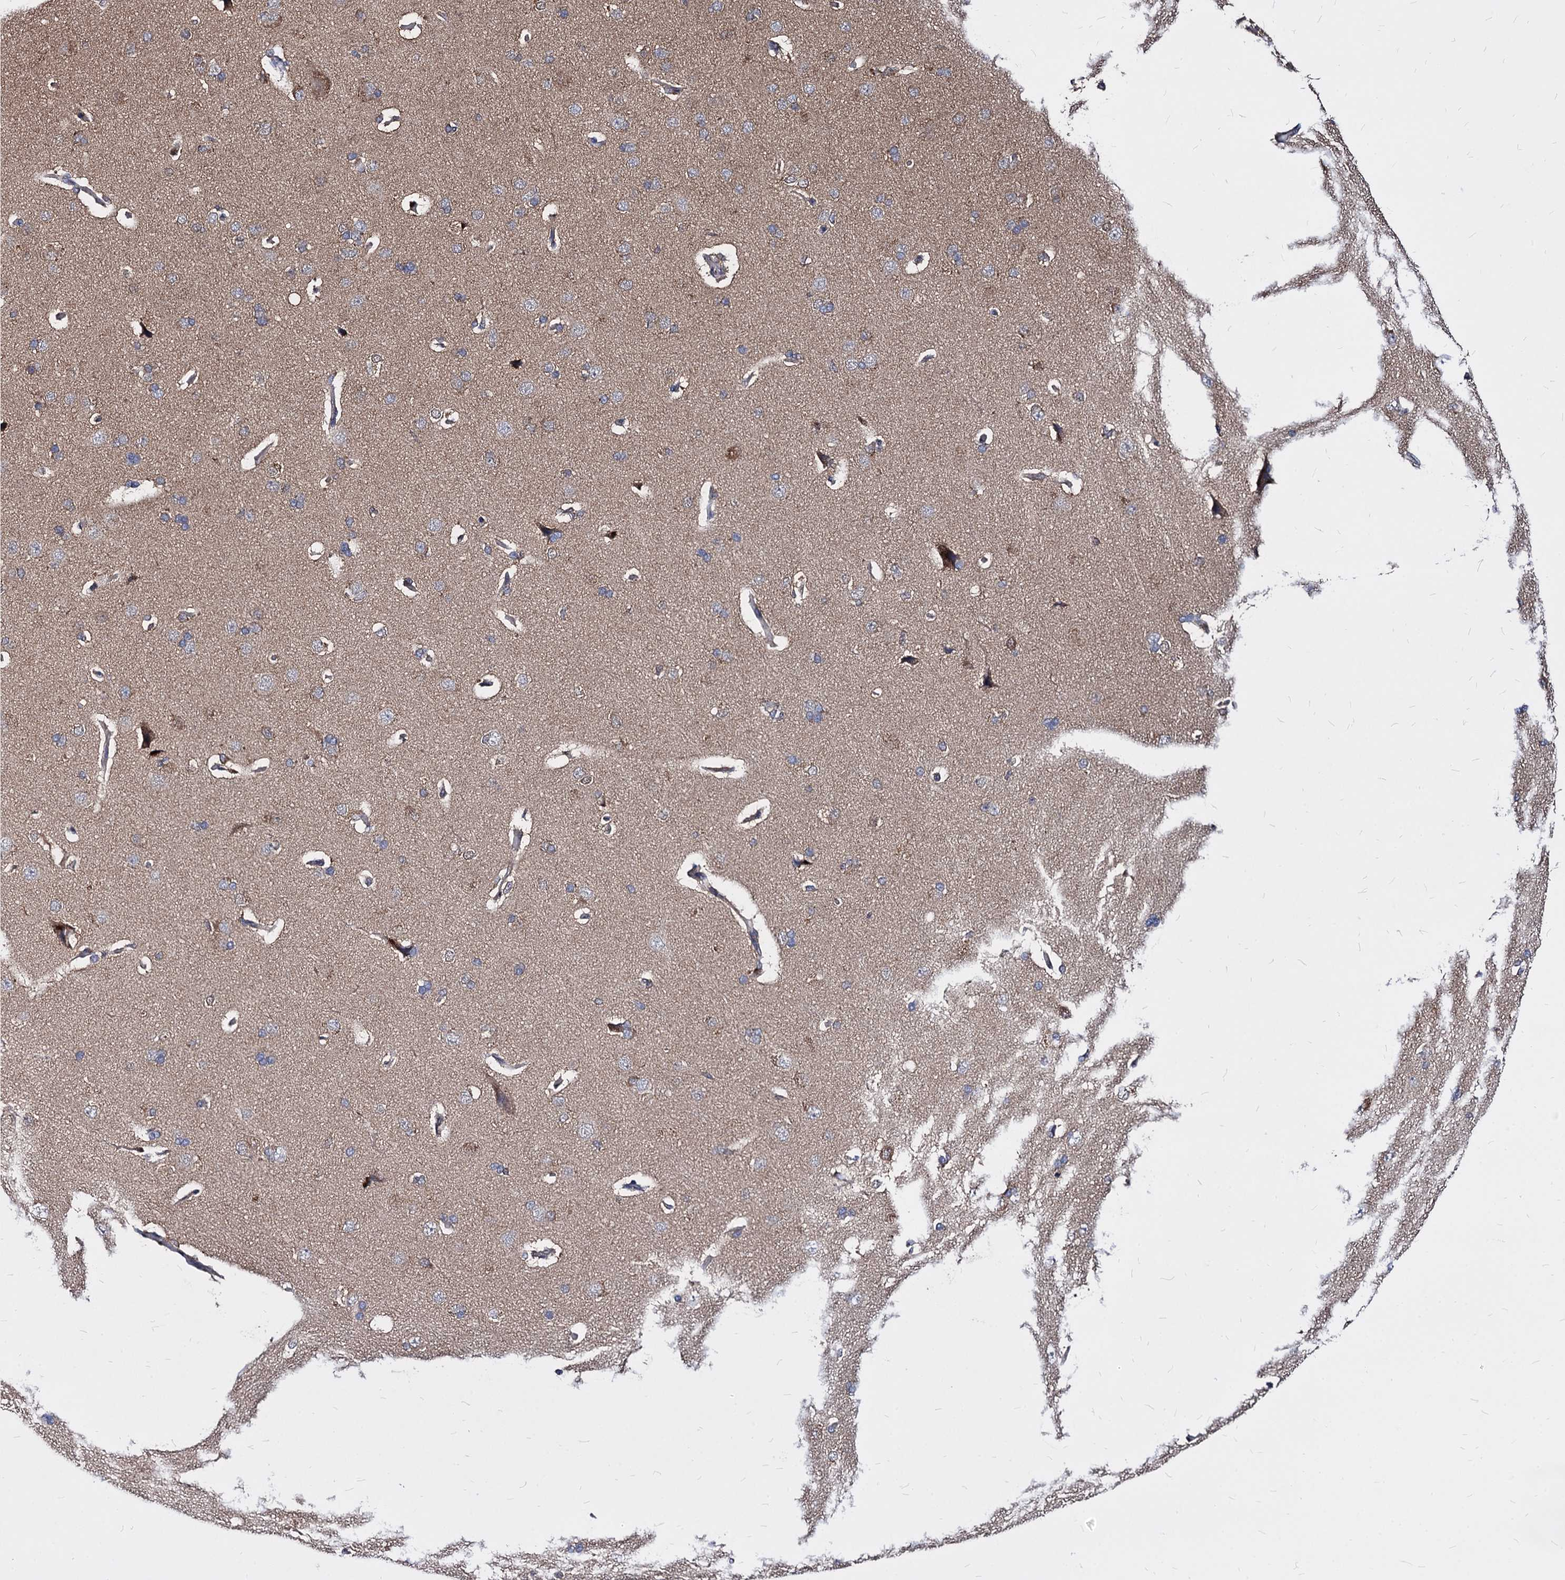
{"staining": {"intensity": "weak", "quantity": "25%-75%", "location": "cytoplasmic/membranous"}, "tissue": "cerebral cortex", "cell_type": "Endothelial cells", "image_type": "normal", "snomed": [{"axis": "morphology", "description": "Normal tissue, NOS"}, {"axis": "topography", "description": "Cerebral cortex"}], "caption": "Immunohistochemistry (IHC) image of normal cerebral cortex stained for a protein (brown), which exhibits low levels of weak cytoplasmic/membranous expression in about 25%-75% of endothelial cells.", "gene": "NME1", "patient": {"sex": "male", "age": 62}}